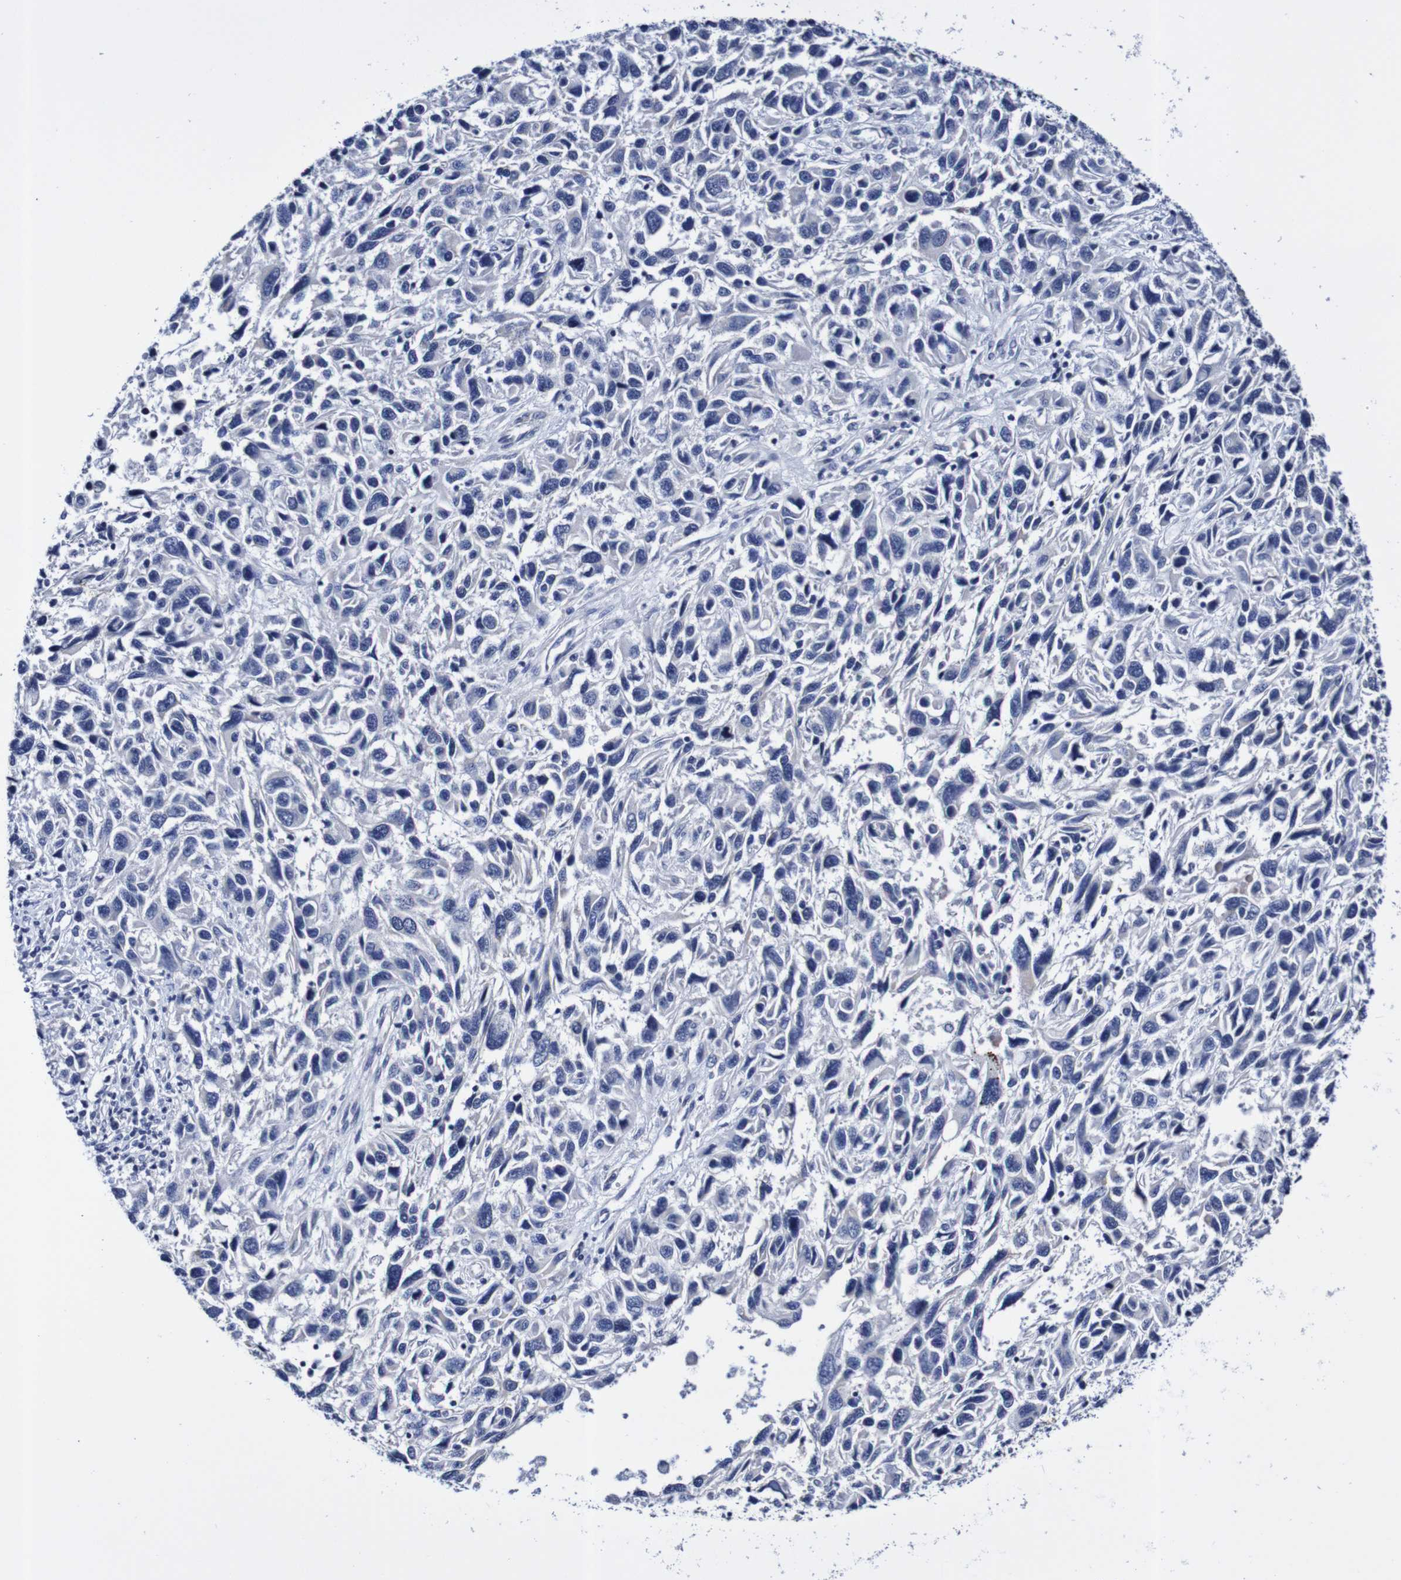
{"staining": {"intensity": "negative", "quantity": "none", "location": "none"}, "tissue": "melanoma", "cell_type": "Tumor cells", "image_type": "cancer", "snomed": [{"axis": "morphology", "description": "Malignant melanoma, NOS"}, {"axis": "topography", "description": "Skin"}], "caption": "This micrograph is of melanoma stained with IHC to label a protein in brown with the nuclei are counter-stained blue. There is no staining in tumor cells. The staining is performed using DAB brown chromogen with nuclei counter-stained in using hematoxylin.", "gene": "ACVR1C", "patient": {"sex": "male", "age": 53}}